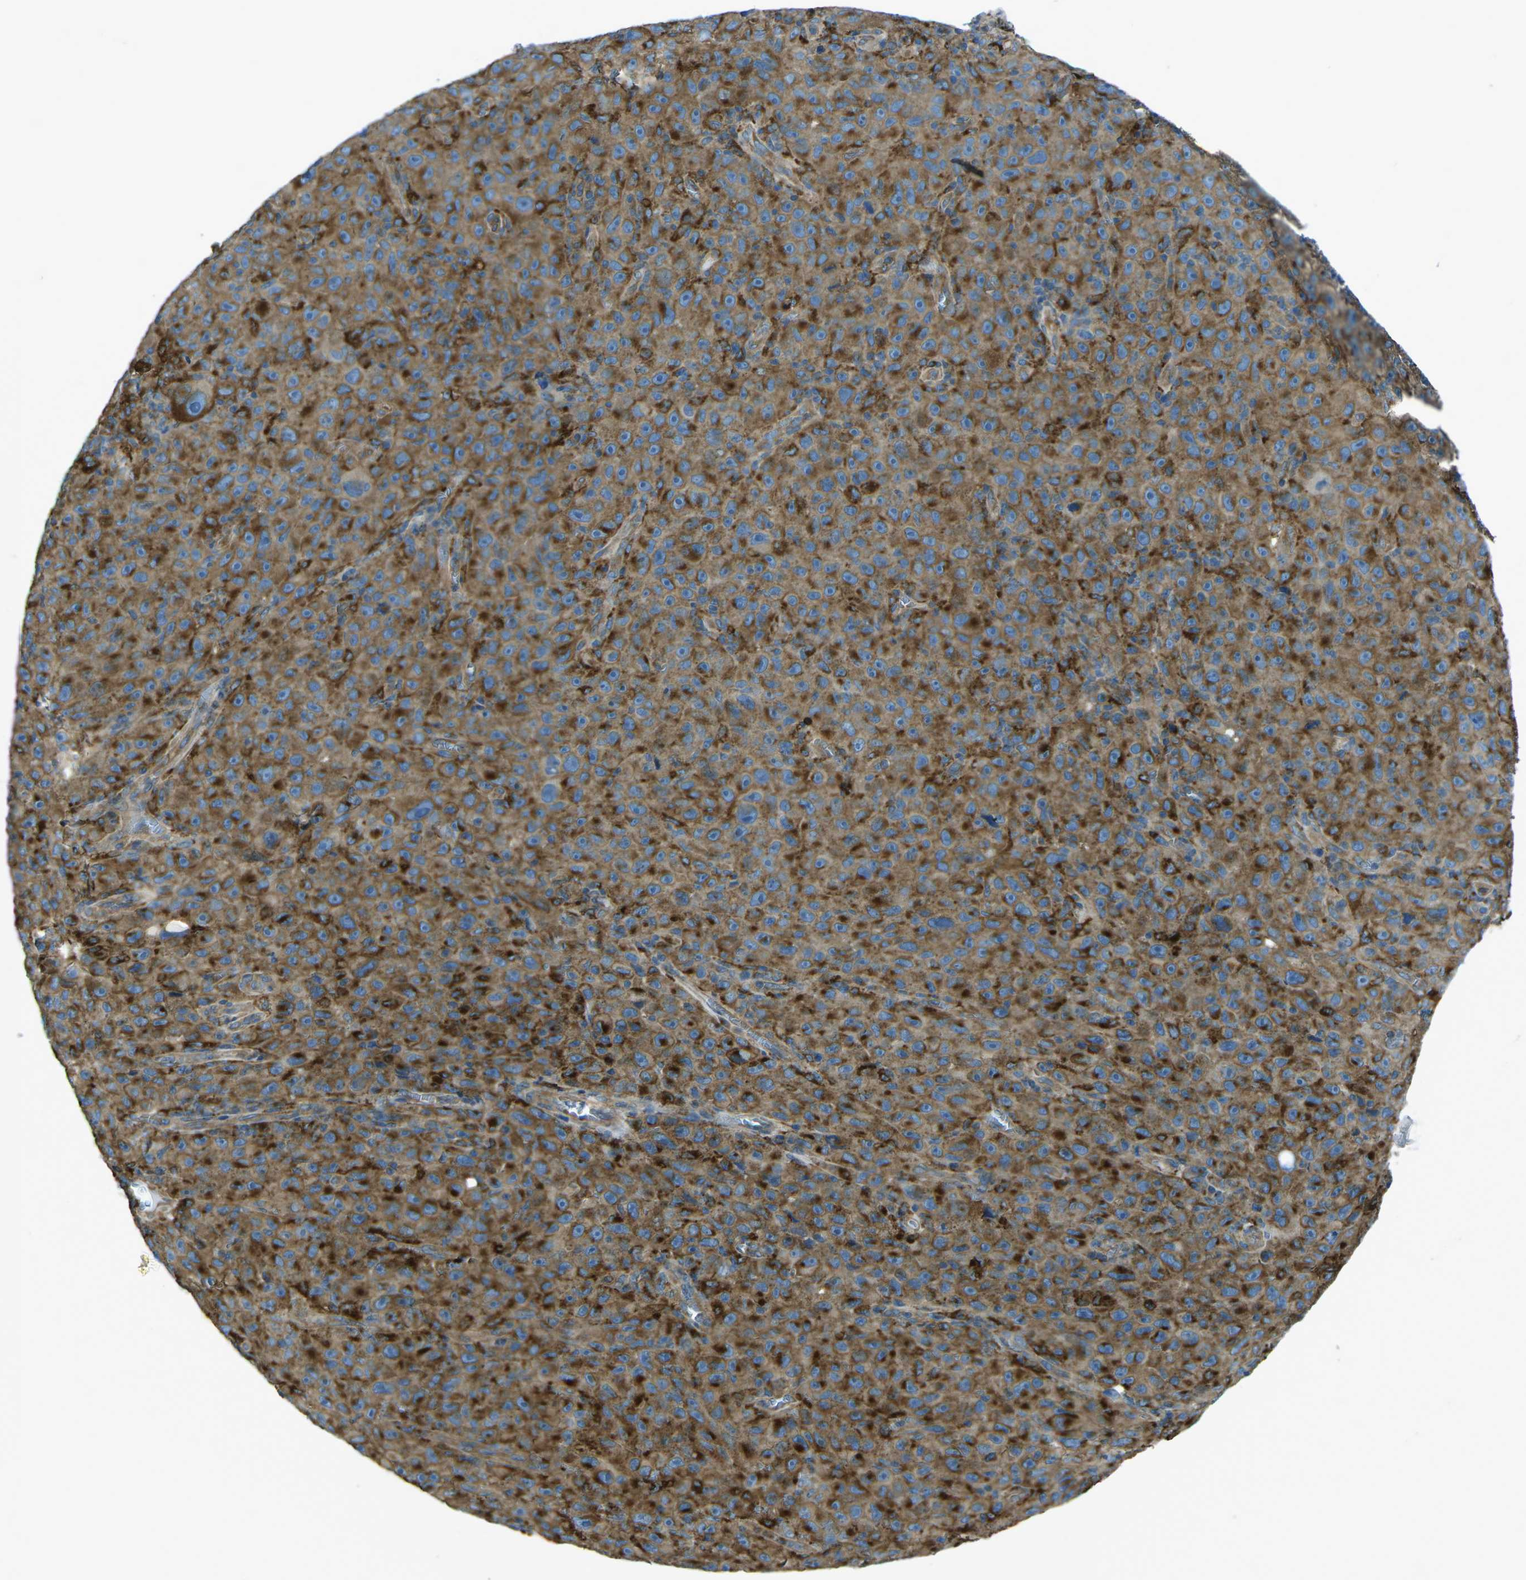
{"staining": {"intensity": "moderate", "quantity": ">75%", "location": "cytoplasmic/membranous"}, "tissue": "melanoma", "cell_type": "Tumor cells", "image_type": "cancer", "snomed": [{"axis": "morphology", "description": "Malignant melanoma, NOS"}, {"axis": "topography", "description": "Skin"}], "caption": "About >75% of tumor cells in melanoma demonstrate moderate cytoplasmic/membranous protein positivity as visualized by brown immunohistochemical staining.", "gene": "CDK17", "patient": {"sex": "female", "age": 82}}